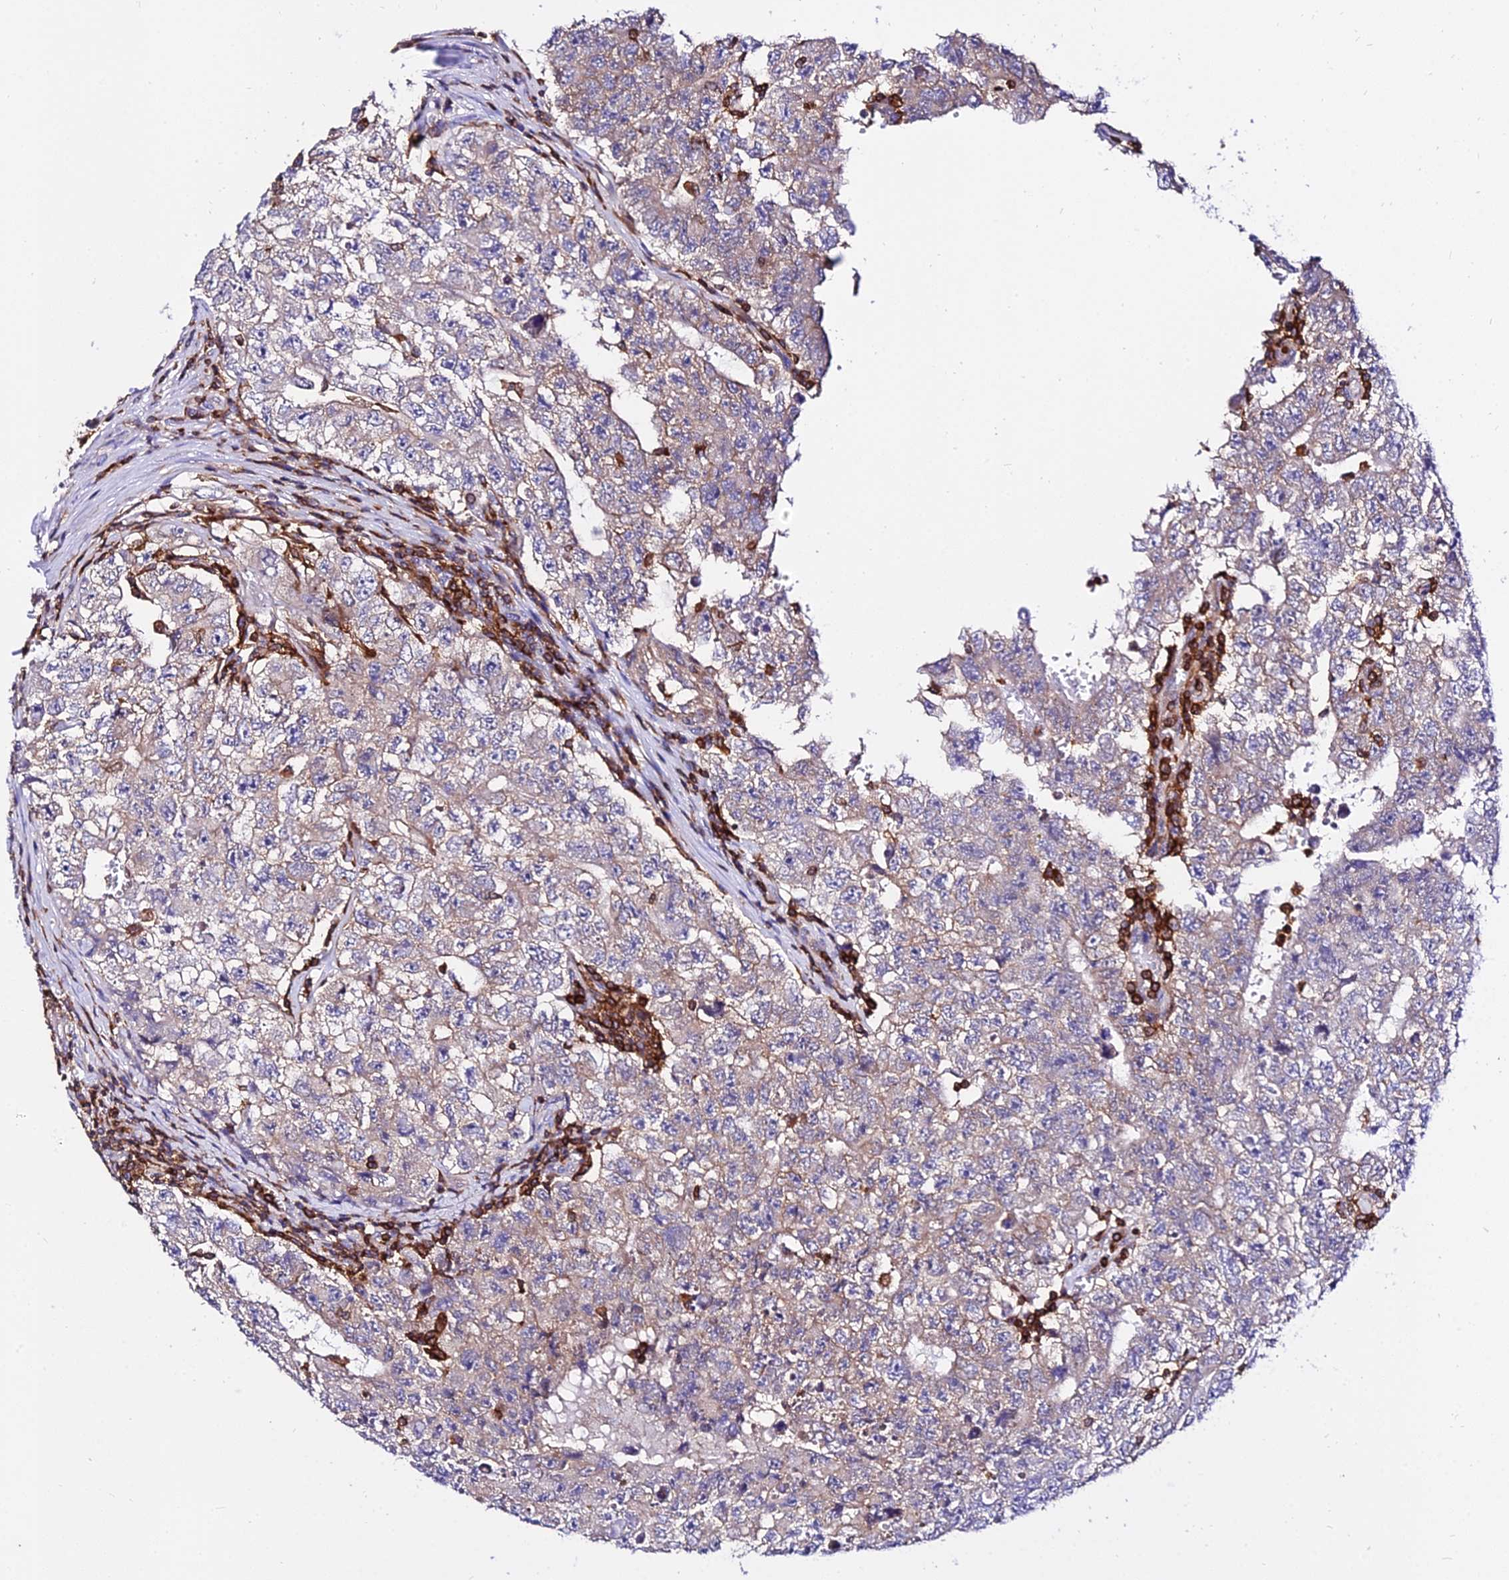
{"staining": {"intensity": "weak", "quantity": ">75%", "location": "cytoplasmic/membranous"}, "tissue": "testis cancer", "cell_type": "Tumor cells", "image_type": "cancer", "snomed": [{"axis": "morphology", "description": "Carcinoma, Embryonal, NOS"}, {"axis": "topography", "description": "Testis"}], "caption": "Testis cancer (embryonal carcinoma) stained with DAB immunohistochemistry shows low levels of weak cytoplasmic/membranous staining in about >75% of tumor cells.", "gene": "CSRP1", "patient": {"sex": "male", "age": 17}}